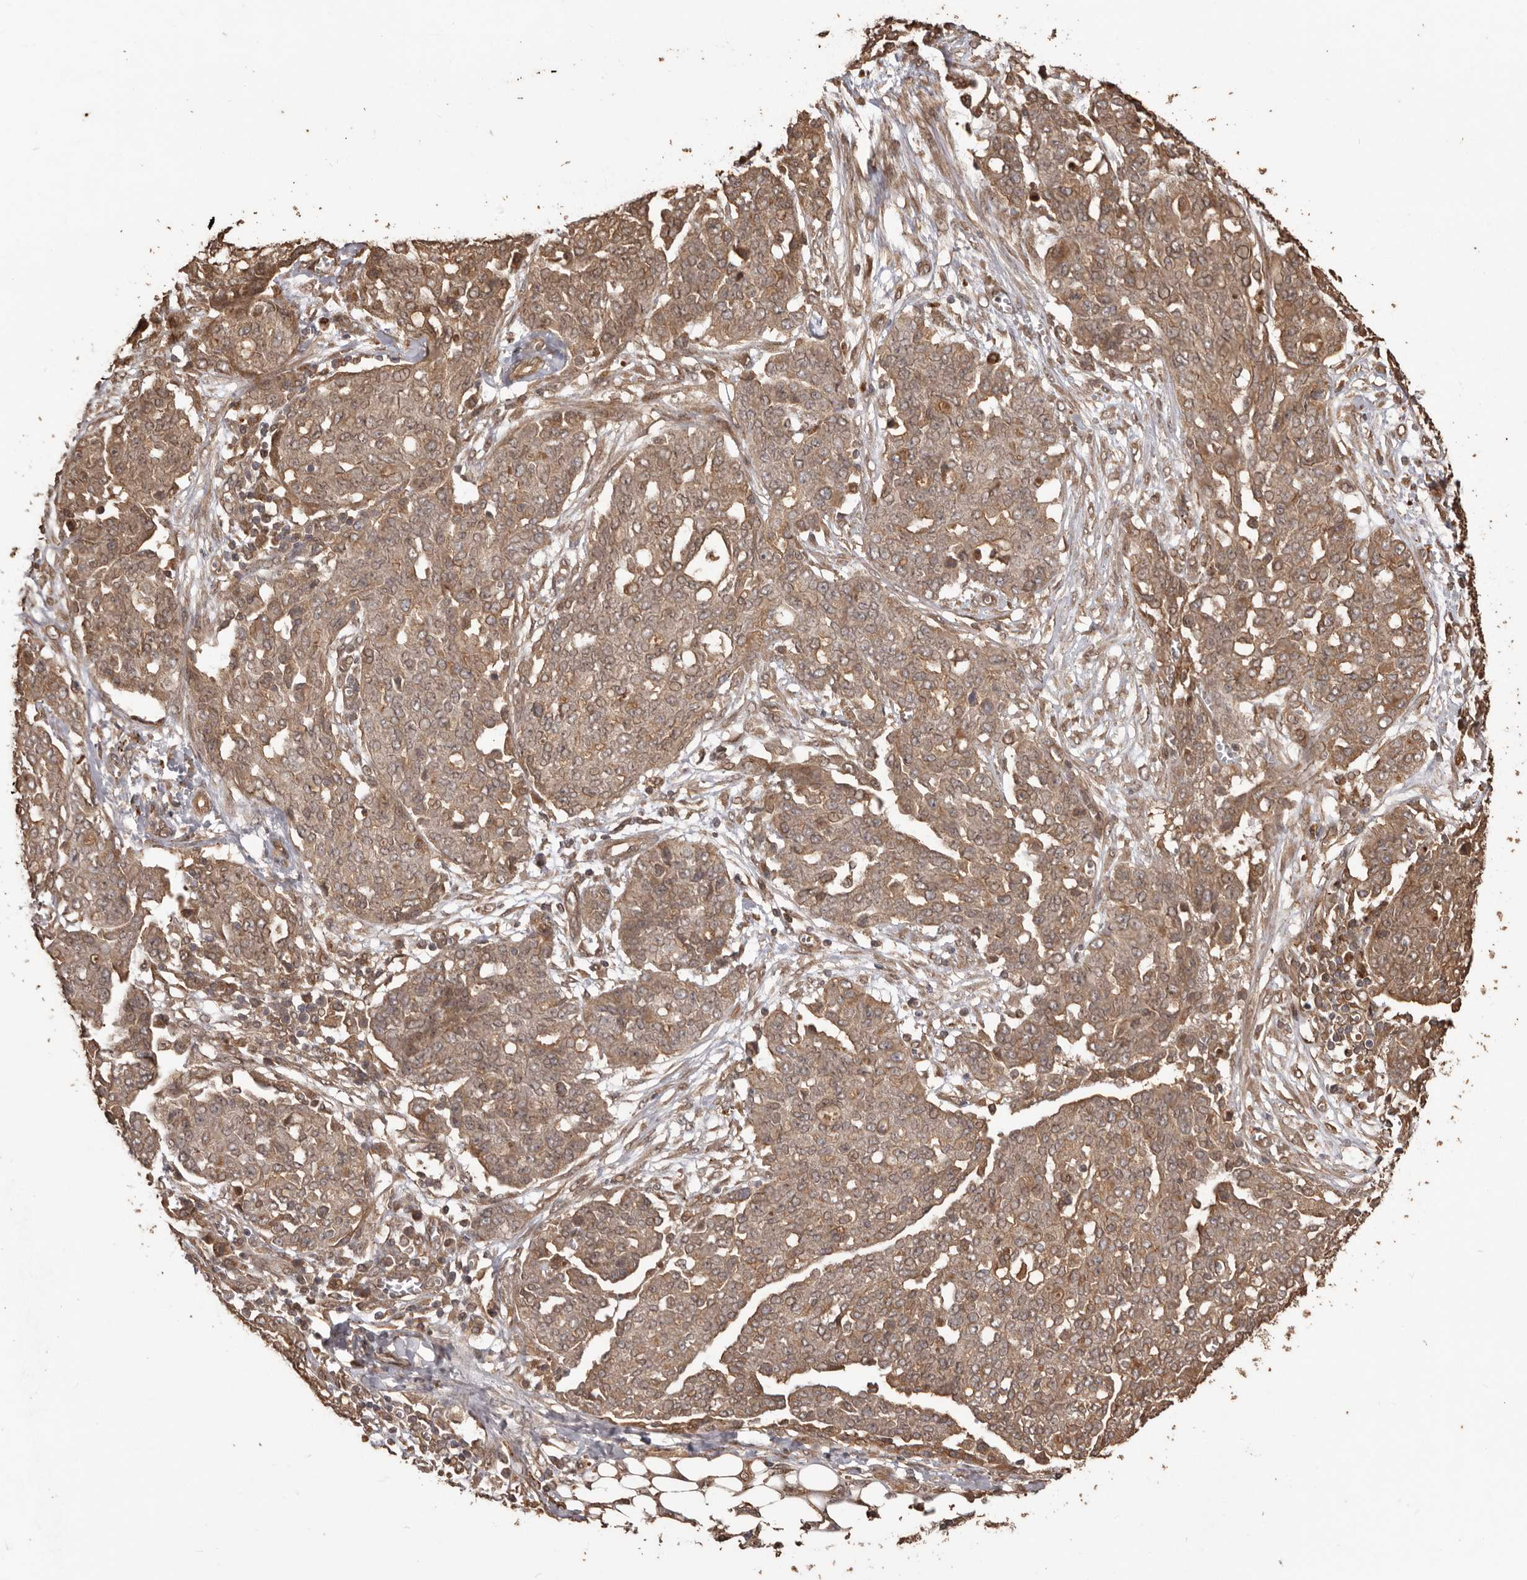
{"staining": {"intensity": "moderate", "quantity": ">75%", "location": "cytoplasmic/membranous,nuclear"}, "tissue": "ovarian cancer", "cell_type": "Tumor cells", "image_type": "cancer", "snomed": [{"axis": "morphology", "description": "Cystadenocarcinoma, serous, NOS"}, {"axis": "topography", "description": "Soft tissue"}, {"axis": "topography", "description": "Ovary"}], "caption": "Human ovarian cancer (serous cystadenocarcinoma) stained with a protein marker demonstrates moderate staining in tumor cells.", "gene": "NUP43", "patient": {"sex": "female", "age": 57}}